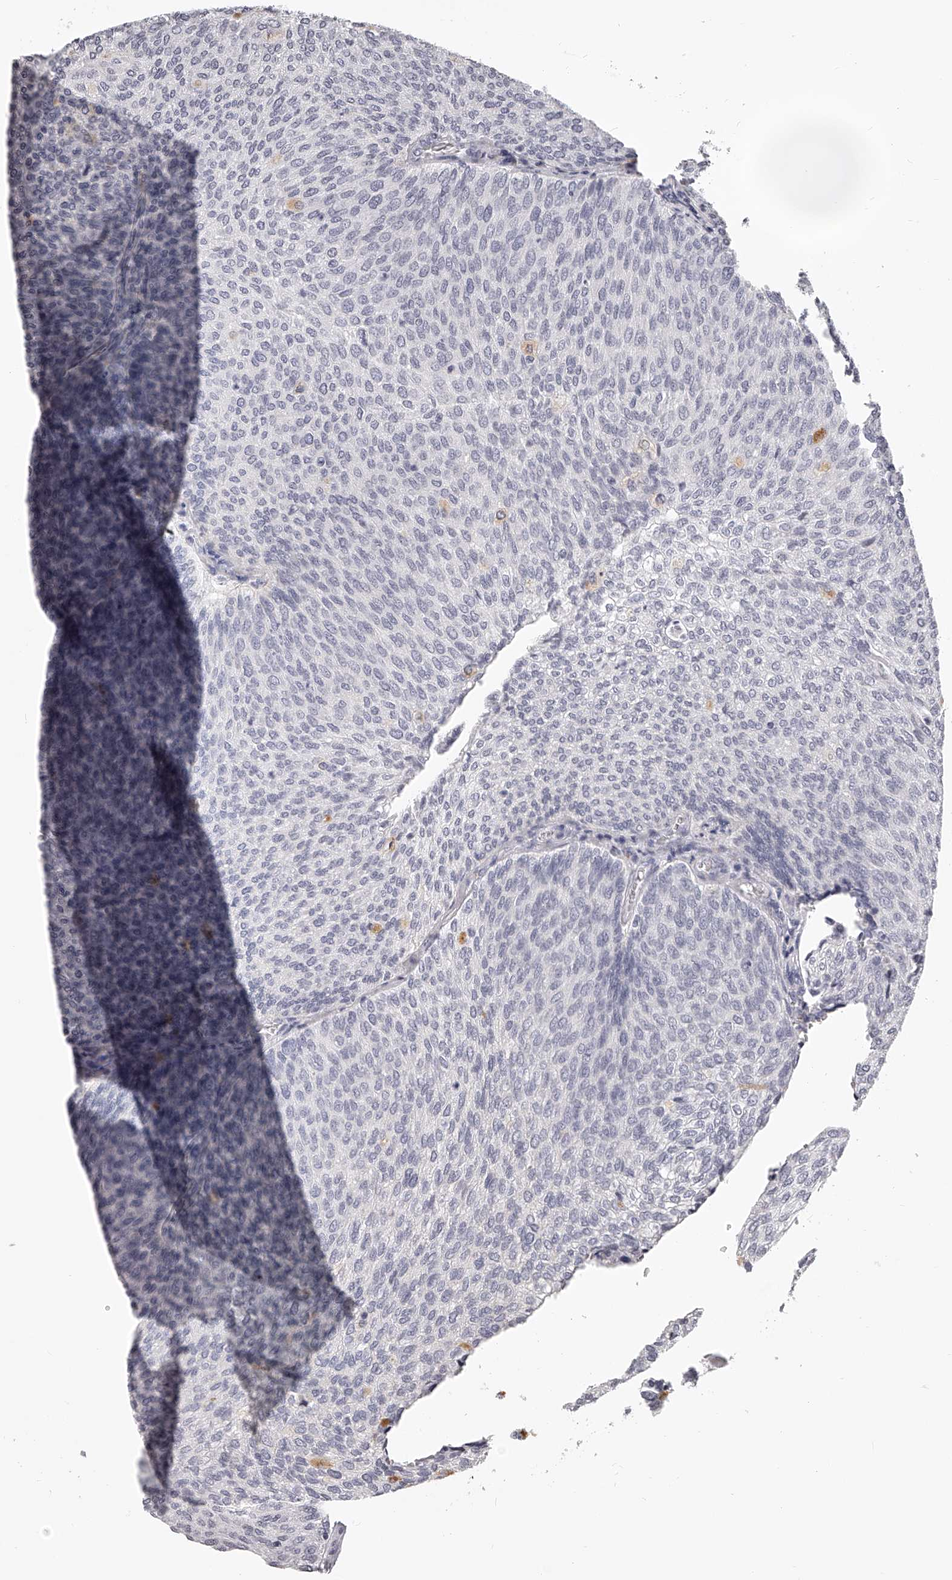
{"staining": {"intensity": "negative", "quantity": "none", "location": "none"}, "tissue": "urothelial cancer", "cell_type": "Tumor cells", "image_type": "cancer", "snomed": [{"axis": "morphology", "description": "Urothelial carcinoma, Low grade"}, {"axis": "topography", "description": "Urinary bladder"}], "caption": "A high-resolution image shows IHC staining of urothelial carcinoma (low-grade), which demonstrates no significant positivity in tumor cells.", "gene": "DMRT1", "patient": {"sex": "female", "age": 79}}